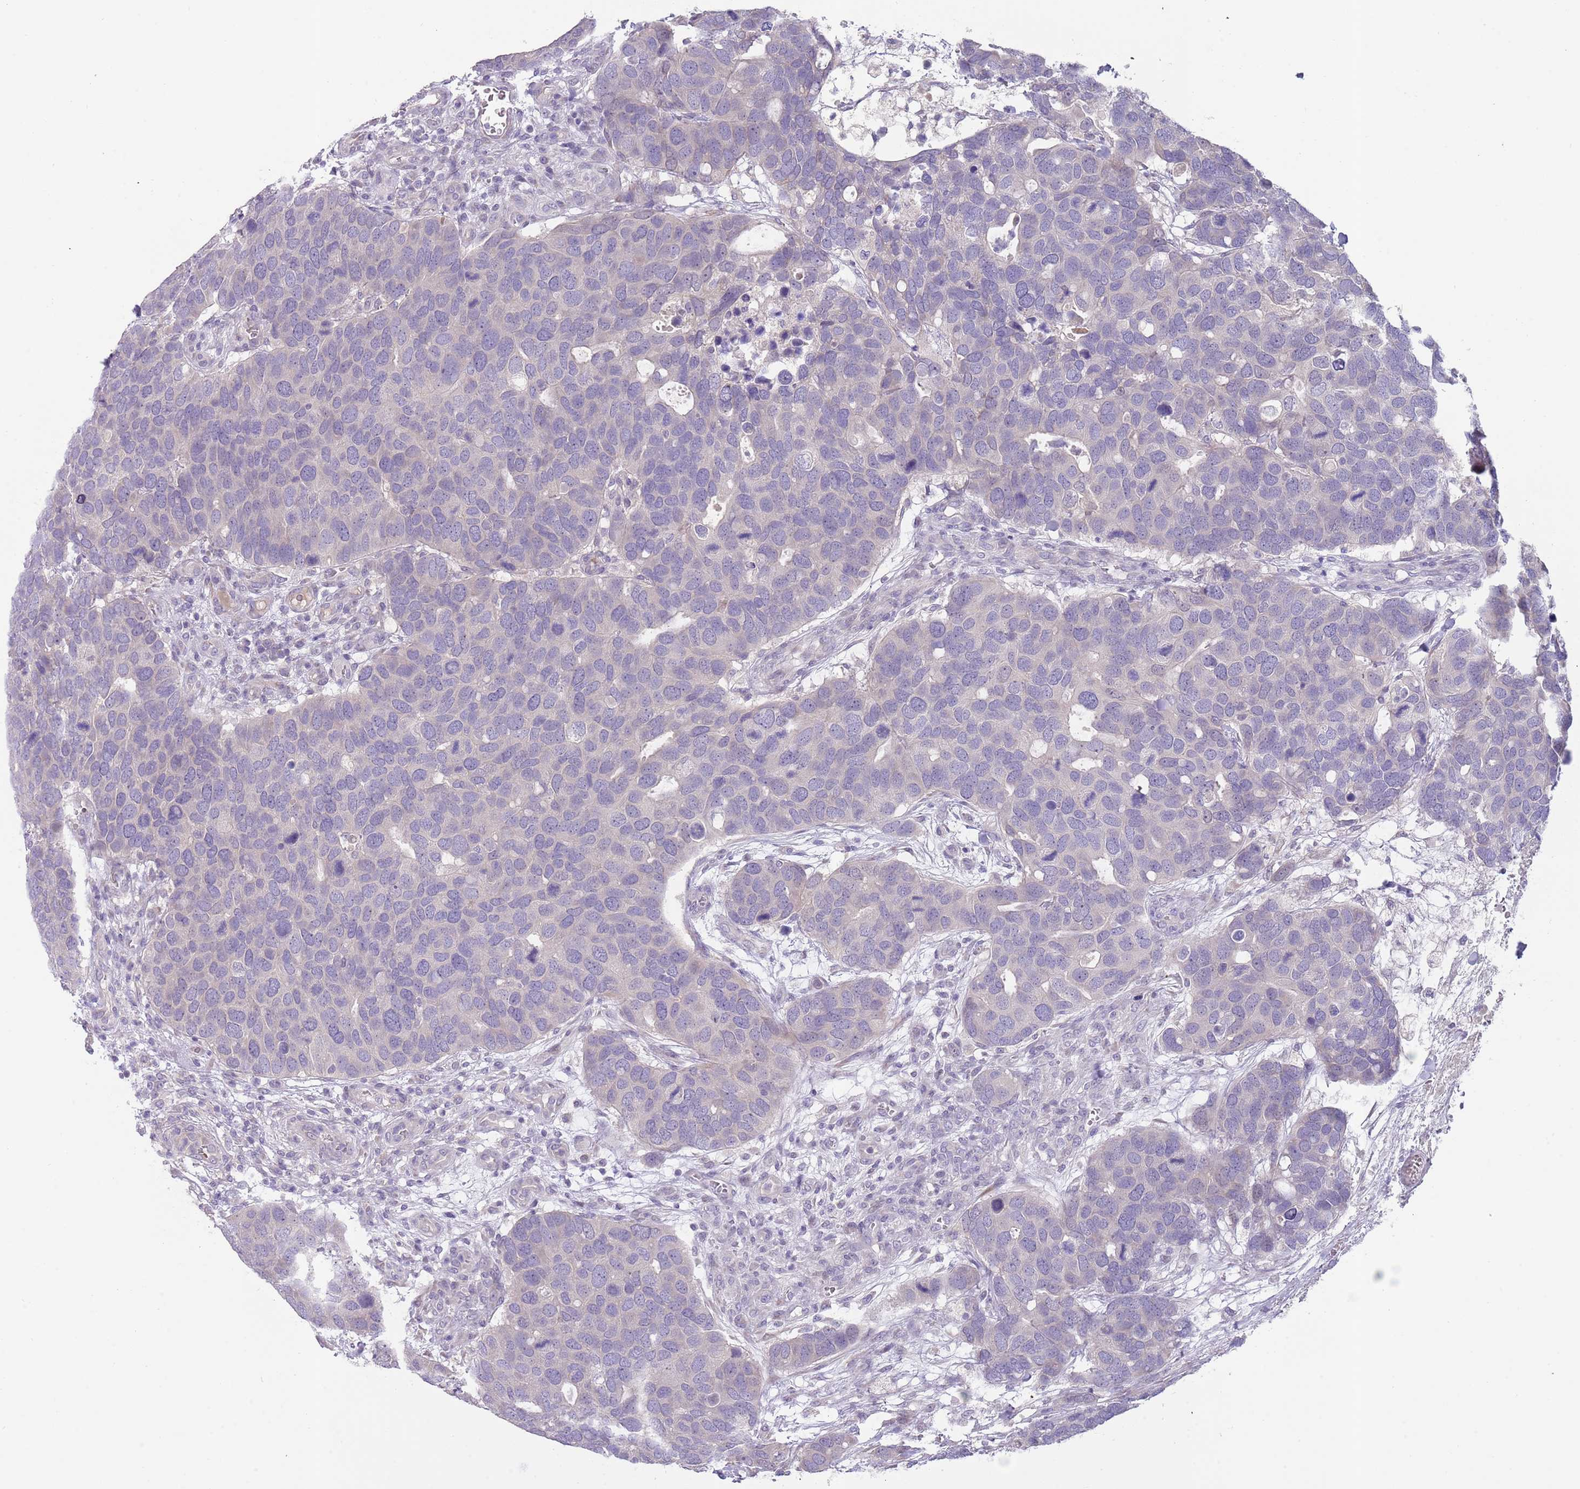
{"staining": {"intensity": "negative", "quantity": "none", "location": "none"}, "tissue": "breast cancer", "cell_type": "Tumor cells", "image_type": "cancer", "snomed": [{"axis": "morphology", "description": "Duct carcinoma"}, {"axis": "topography", "description": "Breast"}], "caption": "The immunohistochemistry photomicrograph has no significant positivity in tumor cells of invasive ductal carcinoma (breast) tissue.", "gene": "PRAC1", "patient": {"sex": "female", "age": 83}}